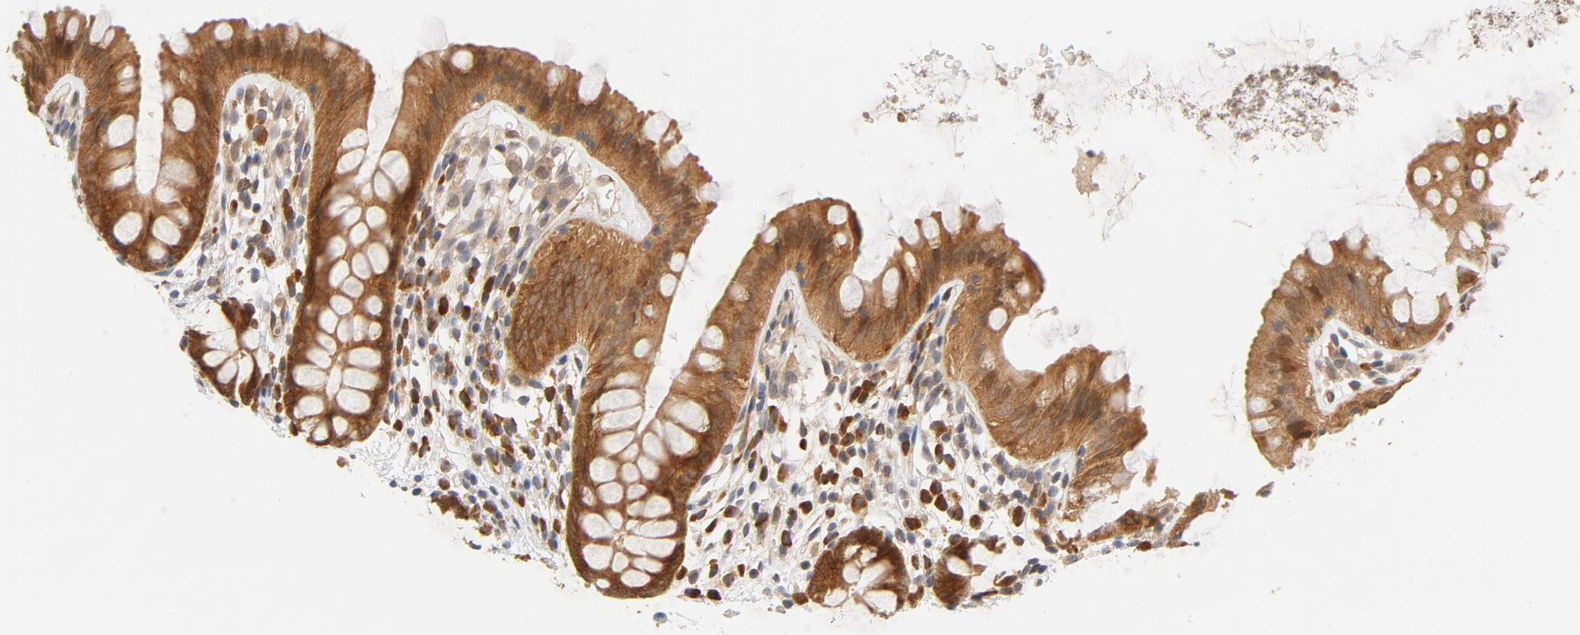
{"staining": {"intensity": "moderate", "quantity": ">75%", "location": "cytoplasmic/membranous"}, "tissue": "colon", "cell_type": "Endothelial cells", "image_type": "normal", "snomed": [{"axis": "morphology", "description": "Normal tissue, NOS"}, {"axis": "topography", "description": "Smooth muscle"}, {"axis": "topography", "description": "Colon"}], "caption": "Moderate cytoplasmic/membranous staining for a protein is identified in approximately >75% of endothelial cells of benign colon using IHC.", "gene": "EIF4E", "patient": {"sex": "male", "age": 67}}